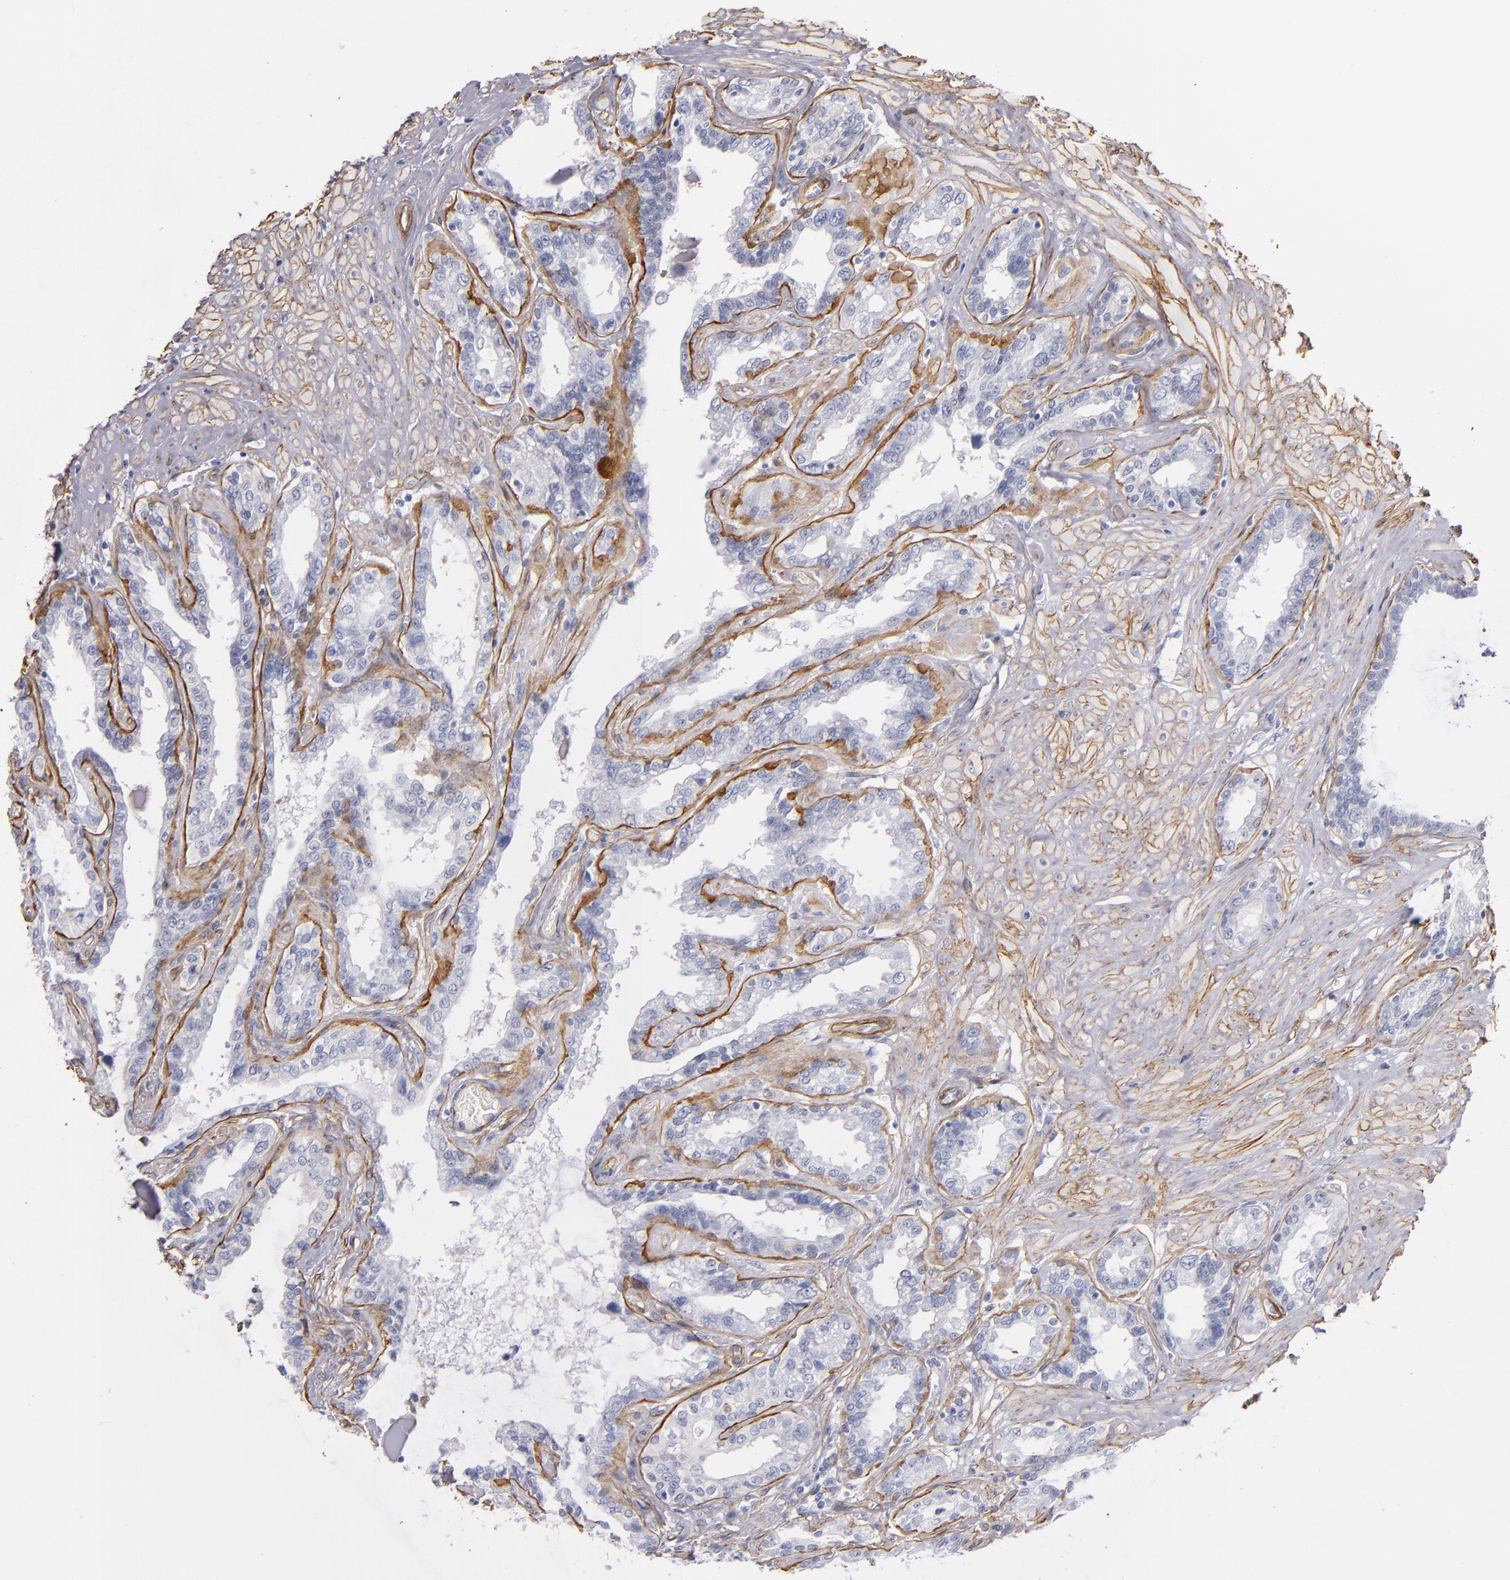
{"staining": {"intensity": "negative", "quantity": "none", "location": "none"}, "tissue": "seminal vesicle", "cell_type": "Glandular cells", "image_type": "normal", "snomed": [{"axis": "morphology", "description": "Normal tissue, NOS"}, {"axis": "morphology", "description": "Inflammation, NOS"}, {"axis": "topography", "description": "Urinary bladder"}, {"axis": "topography", "description": "Prostate"}, {"axis": "topography", "description": "Seminal veicle"}], "caption": "A high-resolution photomicrograph shows immunohistochemistry (IHC) staining of unremarkable seminal vesicle, which reveals no significant positivity in glandular cells. (Stains: DAB (3,3'-diaminobenzidine) immunohistochemistry (IHC) with hematoxylin counter stain, Microscopy: brightfield microscopy at high magnification).", "gene": "LAMC1", "patient": {"sex": "male", "age": 82}}